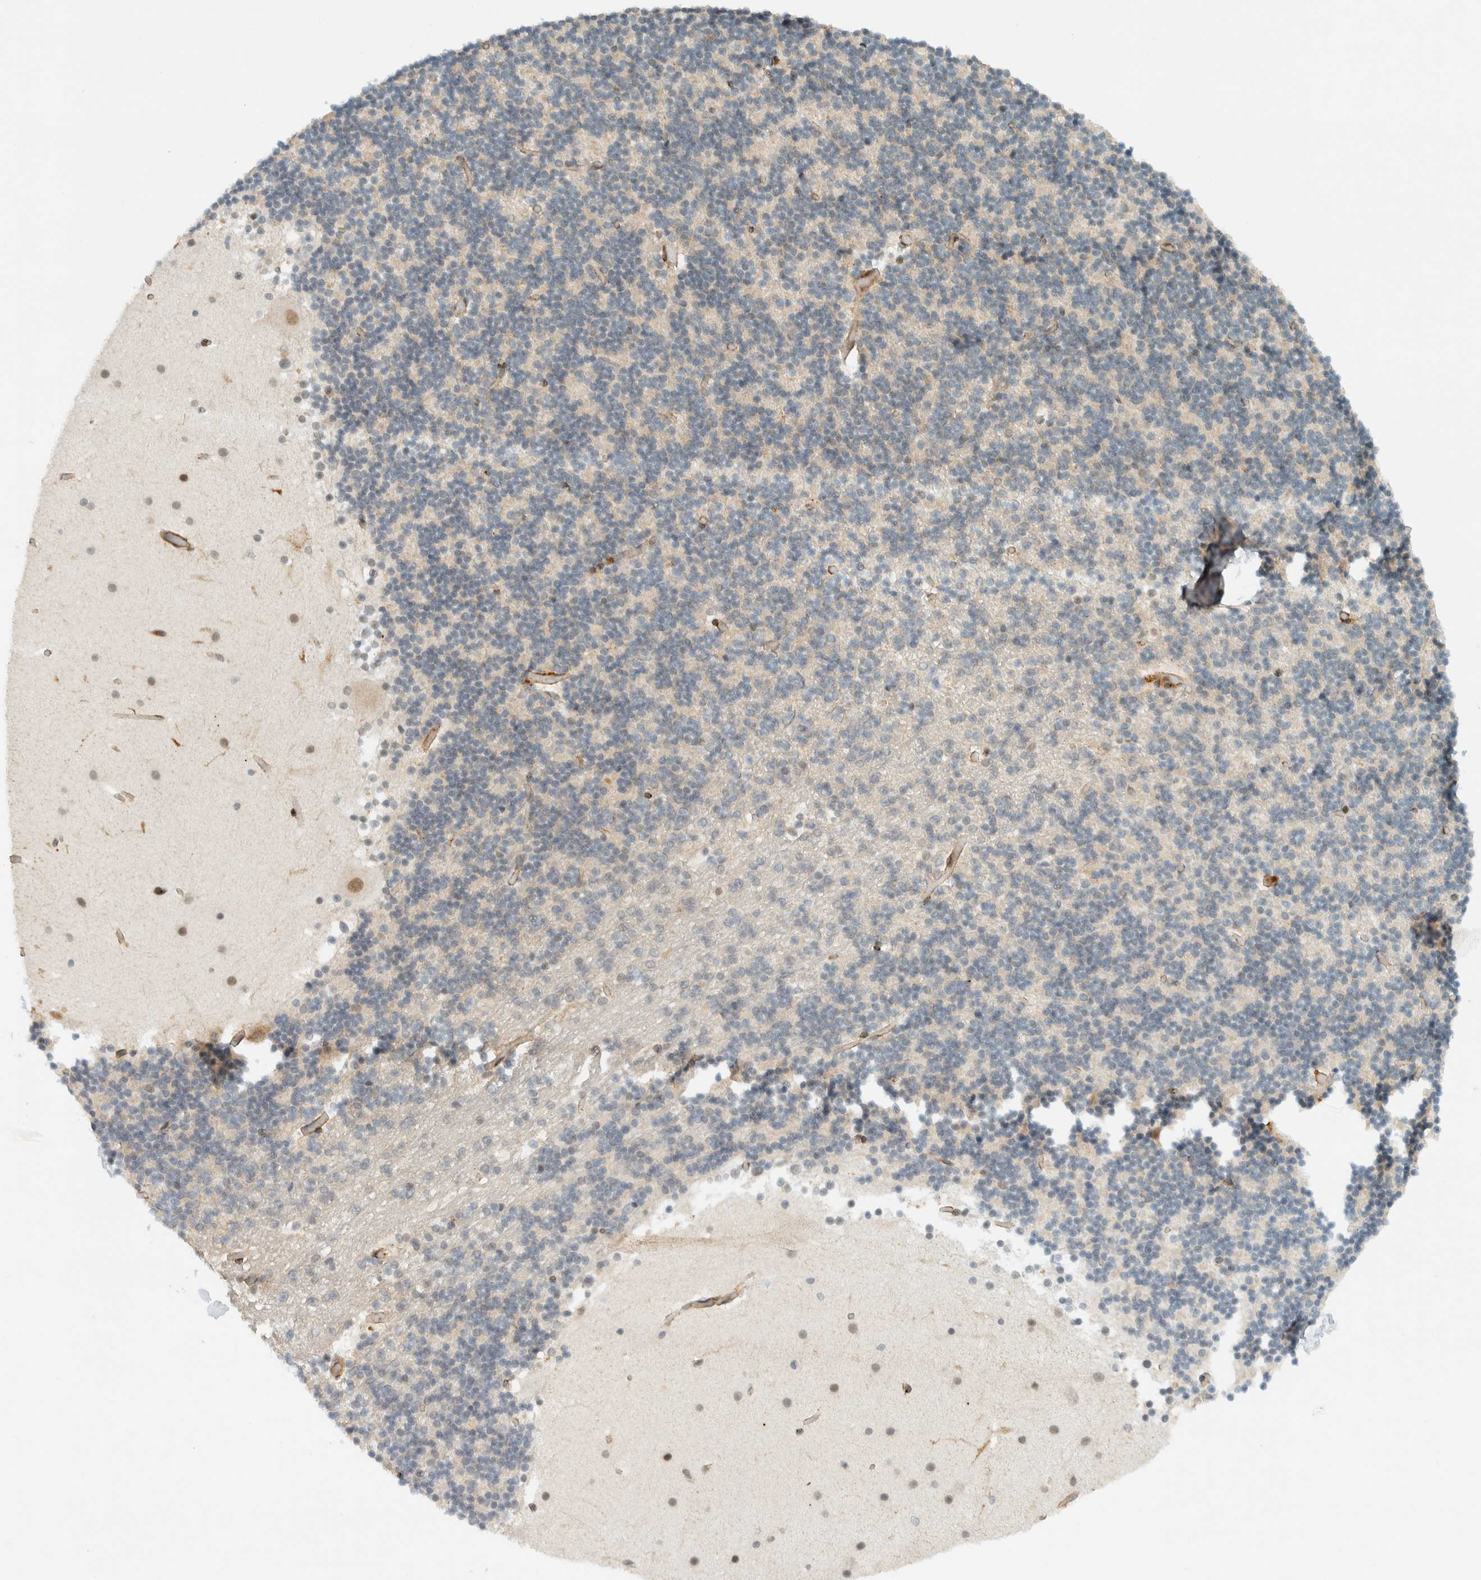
{"staining": {"intensity": "negative", "quantity": "none", "location": "none"}, "tissue": "cerebellum", "cell_type": "Cells in granular layer", "image_type": "normal", "snomed": [{"axis": "morphology", "description": "Normal tissue, NOS"}, {"axis": "topography", "description": "Cerebellum"}], "caption": "The image shows no significant staining in cells in granular layer of cerebellum. (IHC, brightfield microscopy, high magnification).", "gene": "ITPRID1", "patient": {"sex": "male", "age": 57}}